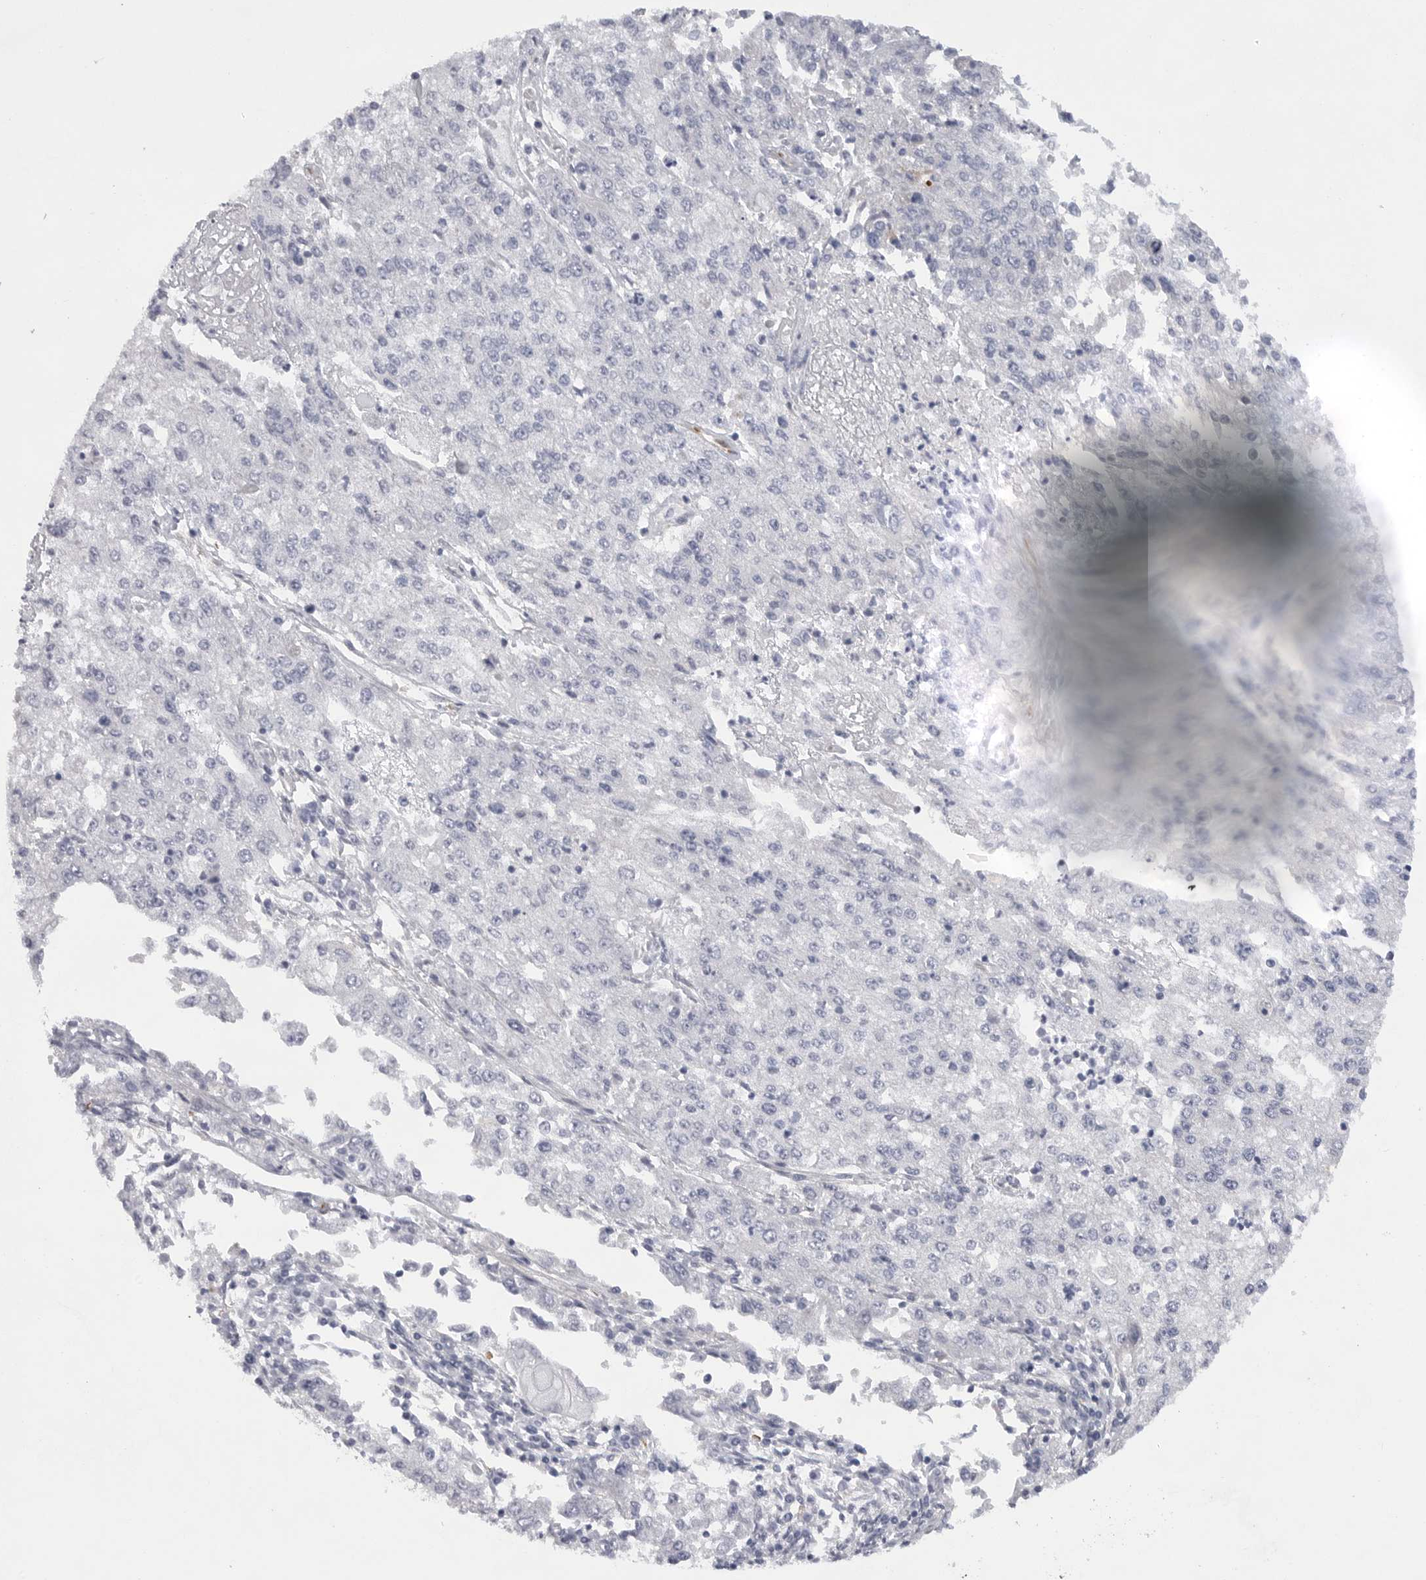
{"staining": {"intensity": "negative", "quantity": "none", "location": "none"}, "tissue": "endometrial cancer", "cell_type": "Tumor cells", "image_type": "cancer", "snomed": [{"axis": "morphology", "description": "Adenocarcinoma, NOS"}, {"axis": "topography", "description": "Endometrium"}], "caption": "Immunohistochemistry (IHC) image of neoplastic tissue: adenocarcinoma (endometrial) stained with DAB (3,3'-diaminobenzidine) demonstrates no significant protein positivity in tumor cells.", "gene": "ELP3", "patient": {"sex": "female", "age": 49}}